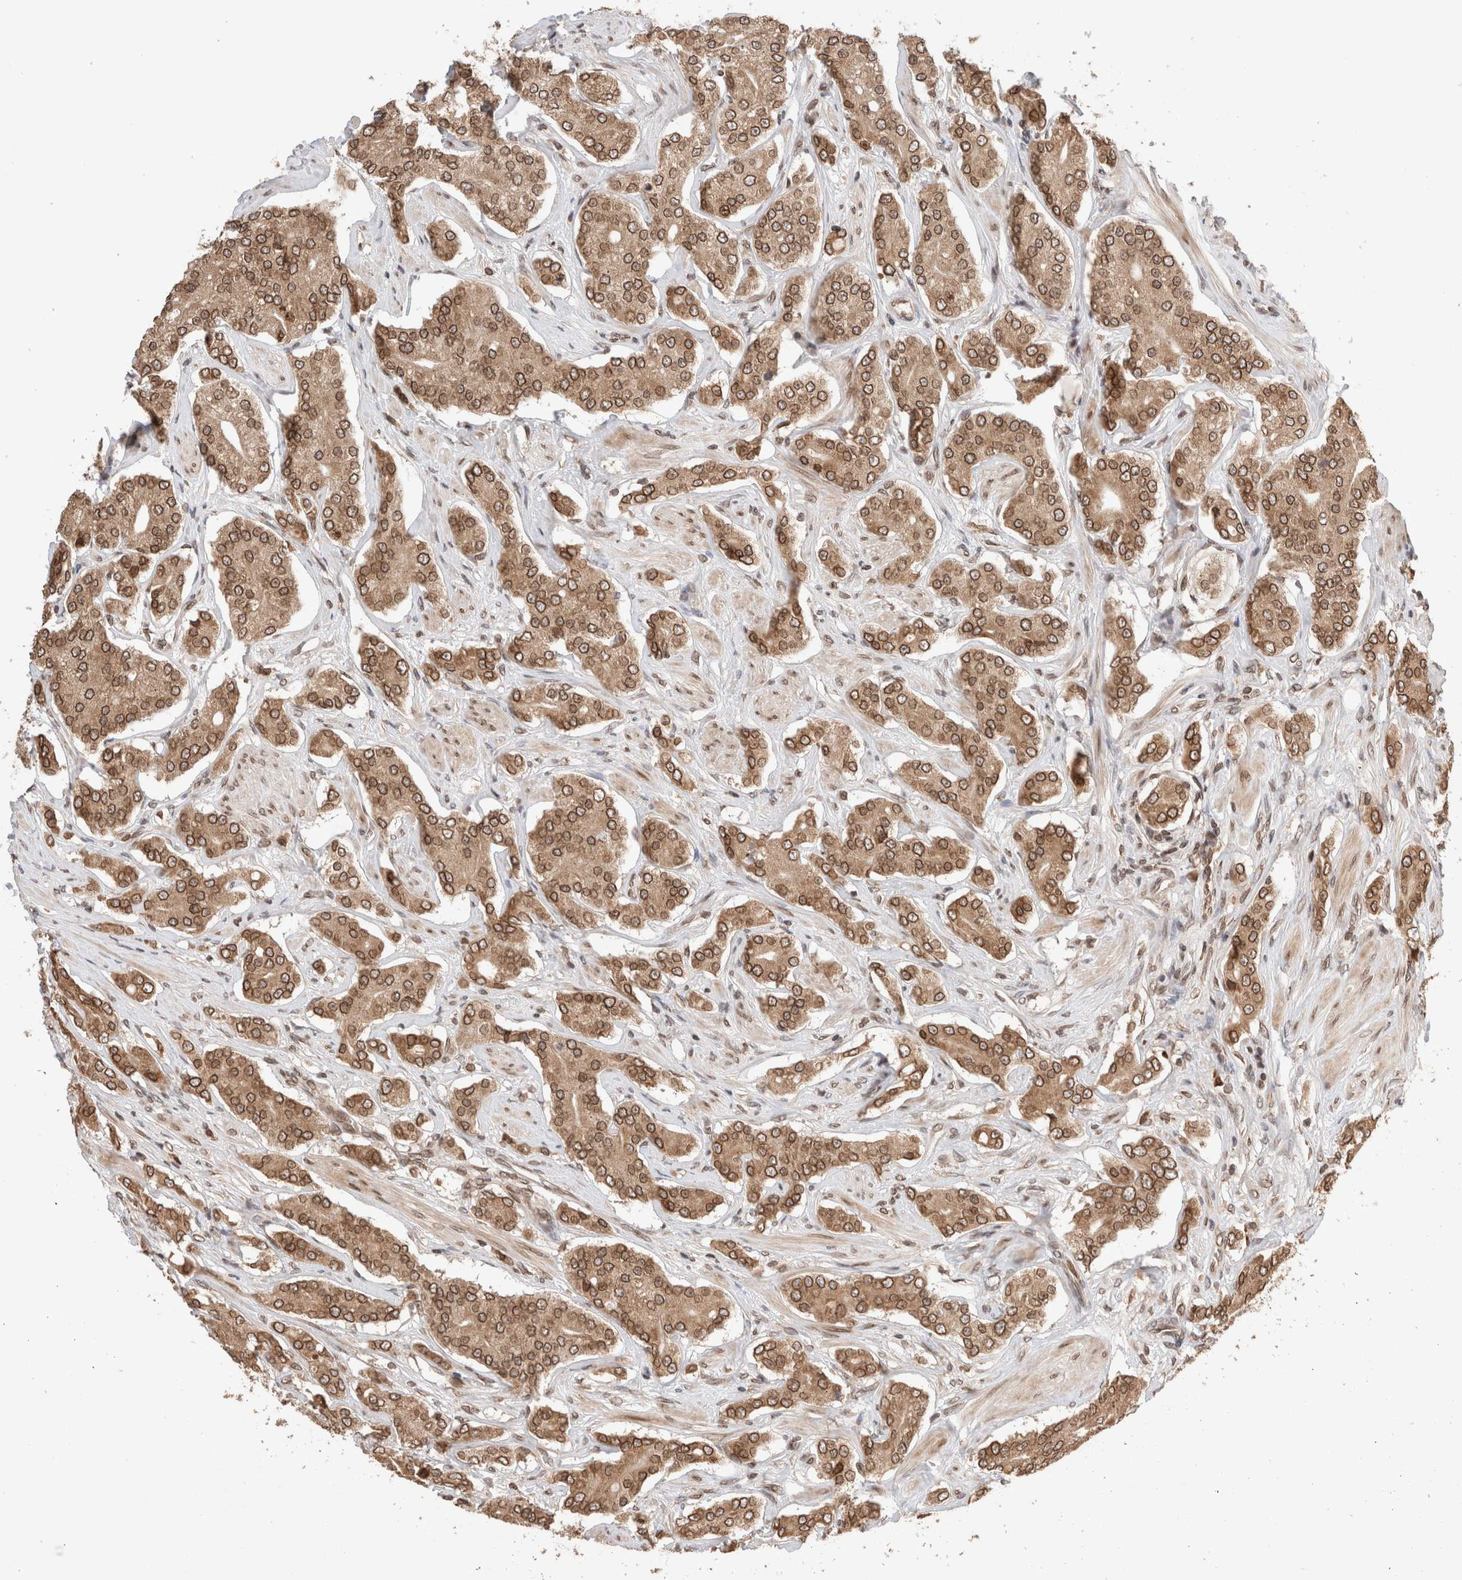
{"staining": {"intensity": "strong", "quantity": ">75%", "location": "cytoplasmic/membranous,nuclear"}, "tissue": "prostate cancer", "cell_type": "Tumor cells", "image_type": "cancer", "snomed": [{"axis": "morphology", "description": "Adenocarcinoma, High grade"}, {"axis": "topography", "description": "Prostate"}], "caption": "Strong cytoplasmic/membranous and nuclear expression for a protein is appreciated in about >75% of tumor cells of prostate adenocarcinoma (high-grade) using immunohistochemistry.", "gene": "TPR", "patient": {"sex": "male", "age": 71}}